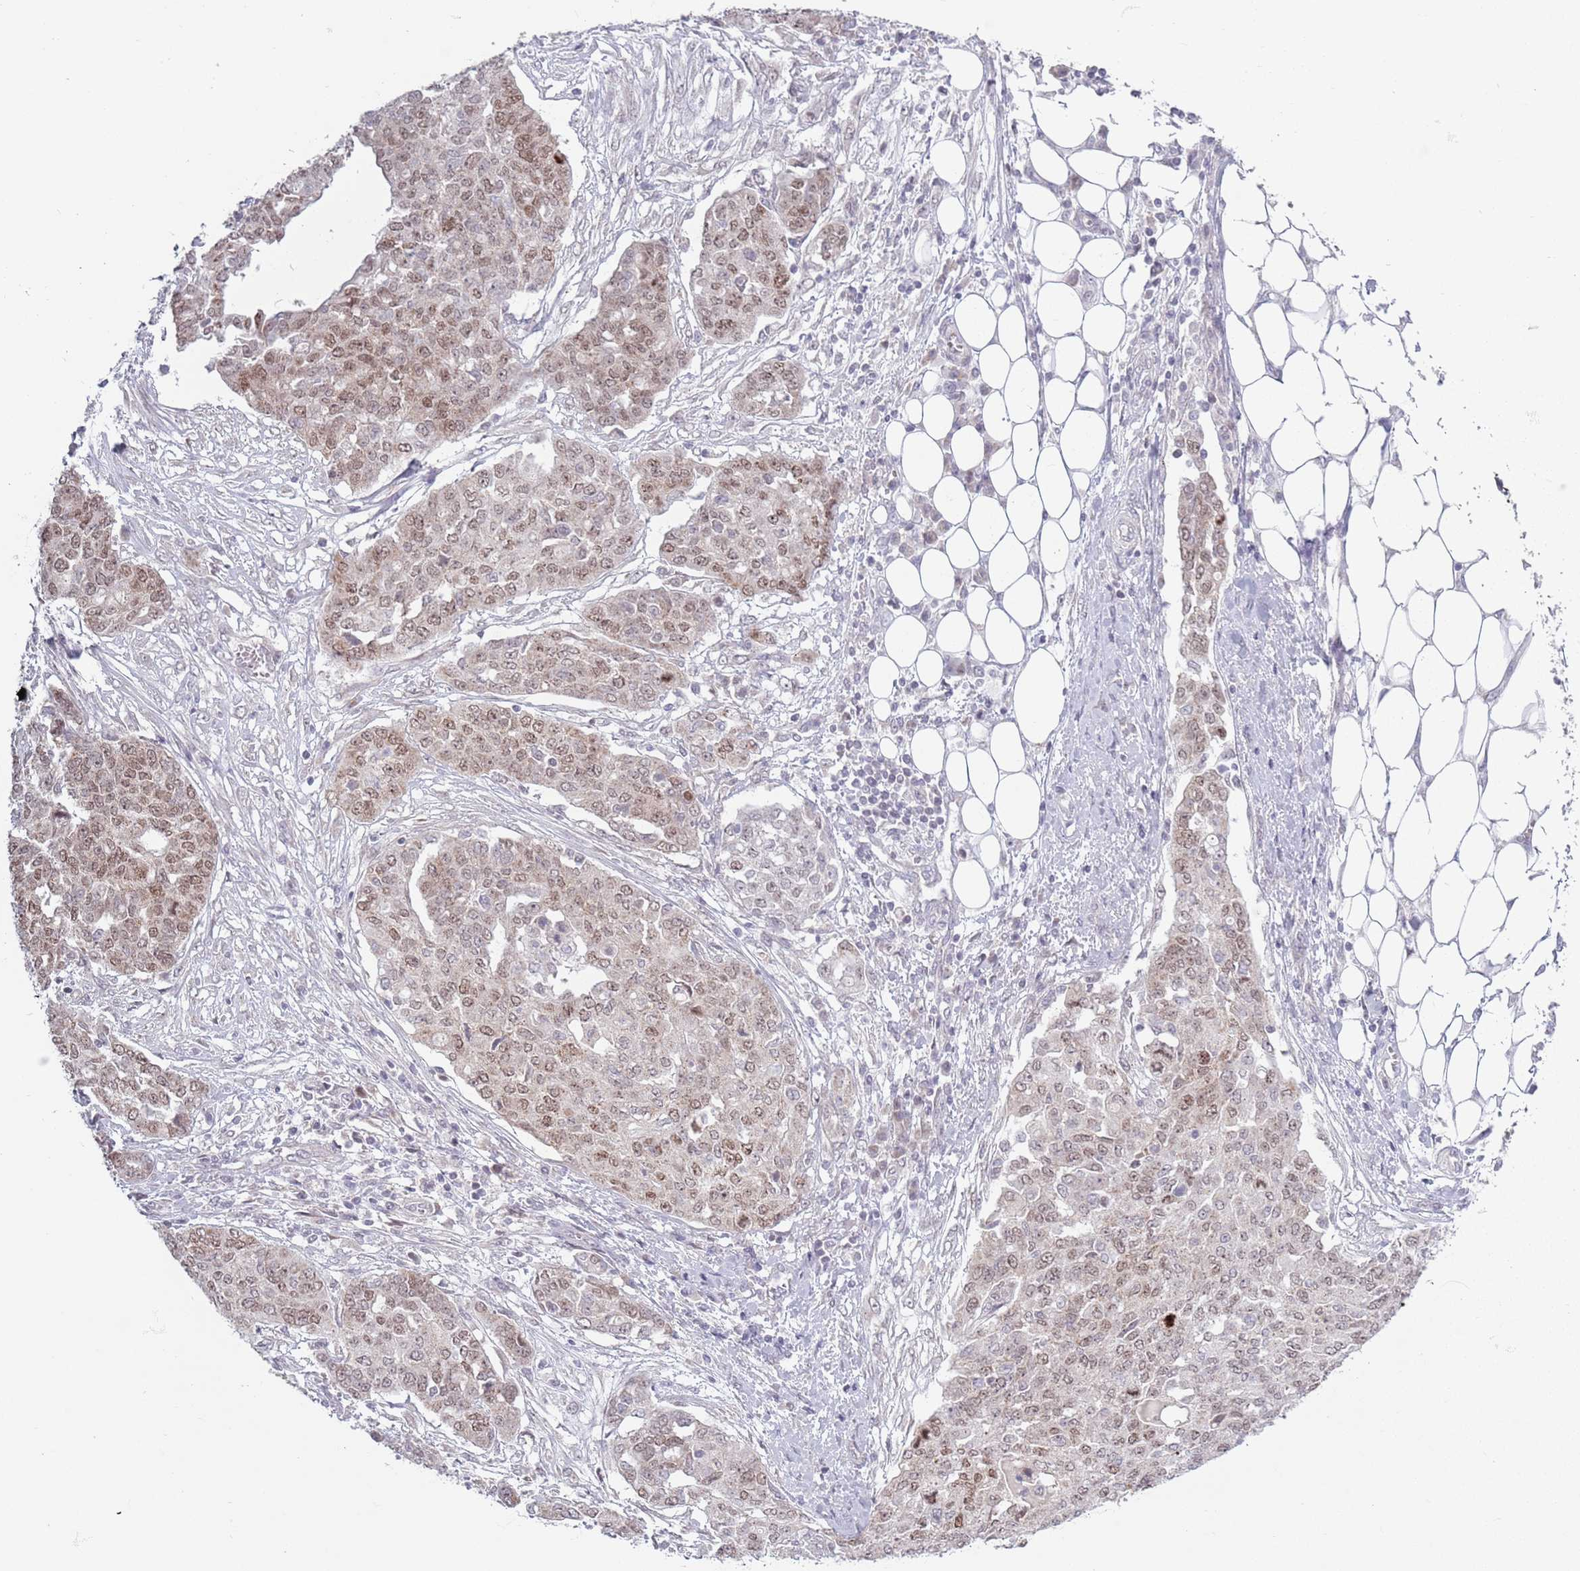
{"staining": {"intensity": "moderate", "quantity": "25%-75%", "location": "nuclear"}, "tissue": "ovarian cancer", "cell_type": "Tumor cells", "image_type": "cancer", "snomed": [{"axis": "morphology", "description": "Cystadenocarcinoma, serous, NOS"}, {"axis": "topography", "description": "Soft tissue"}, {"axis": "topography", "description": "Ovary"}], "caption": "Immunohistochemical staining of ovarian cancer (serous cystadenocarcinoma) exhibits moderate nuclear protein positivity in about 25%-75% of tumor cells.", "gene": "MRPL34", "patient": {"sex": "female", "age": 57}}